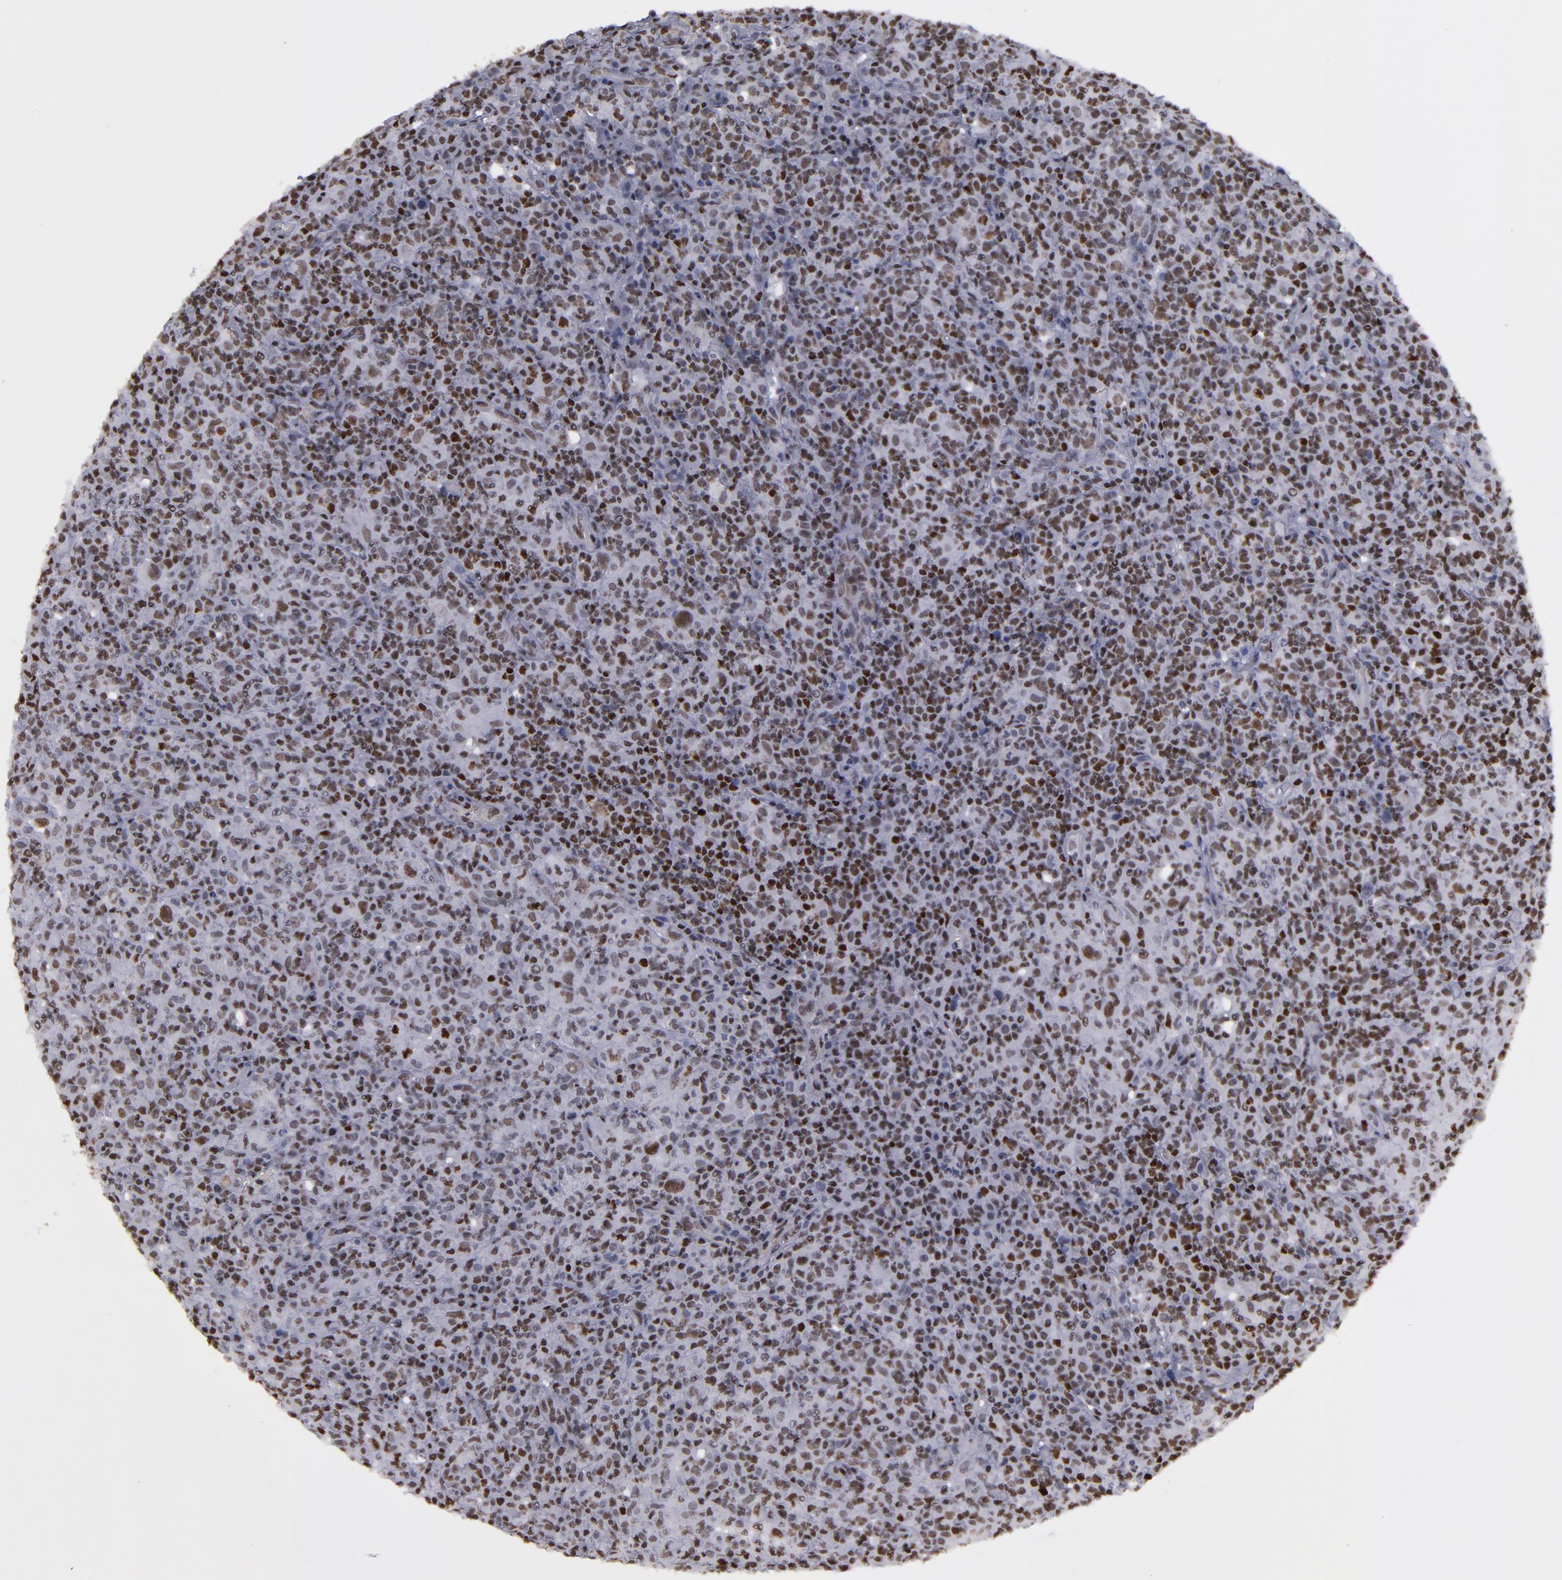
{"staining": {"intensity": "moderate", "quantity": ">75%", "location": "nuclear"}, "tissue": "lymphoma", "cell_type": "Tumor cells", "image_type": "cancer", "snomed": [{"axis": "morphology", "description": "Hodgkin's disease, NOS"}, {"axis": "topography", "description": "Lymph node"}], "caption": "The histopathology image exhibits staining of lymphoma, revealing moderate nuclear protein positivity (brown color) within tumor cells. Using DAB (3,3'-diaminobenzidine) (brown) and hematoxylin (blue) stains, captured at high magnification using brightfield microscopy.", "gene": "TERF2", "patient": {"sex": "male", "age": 65}}